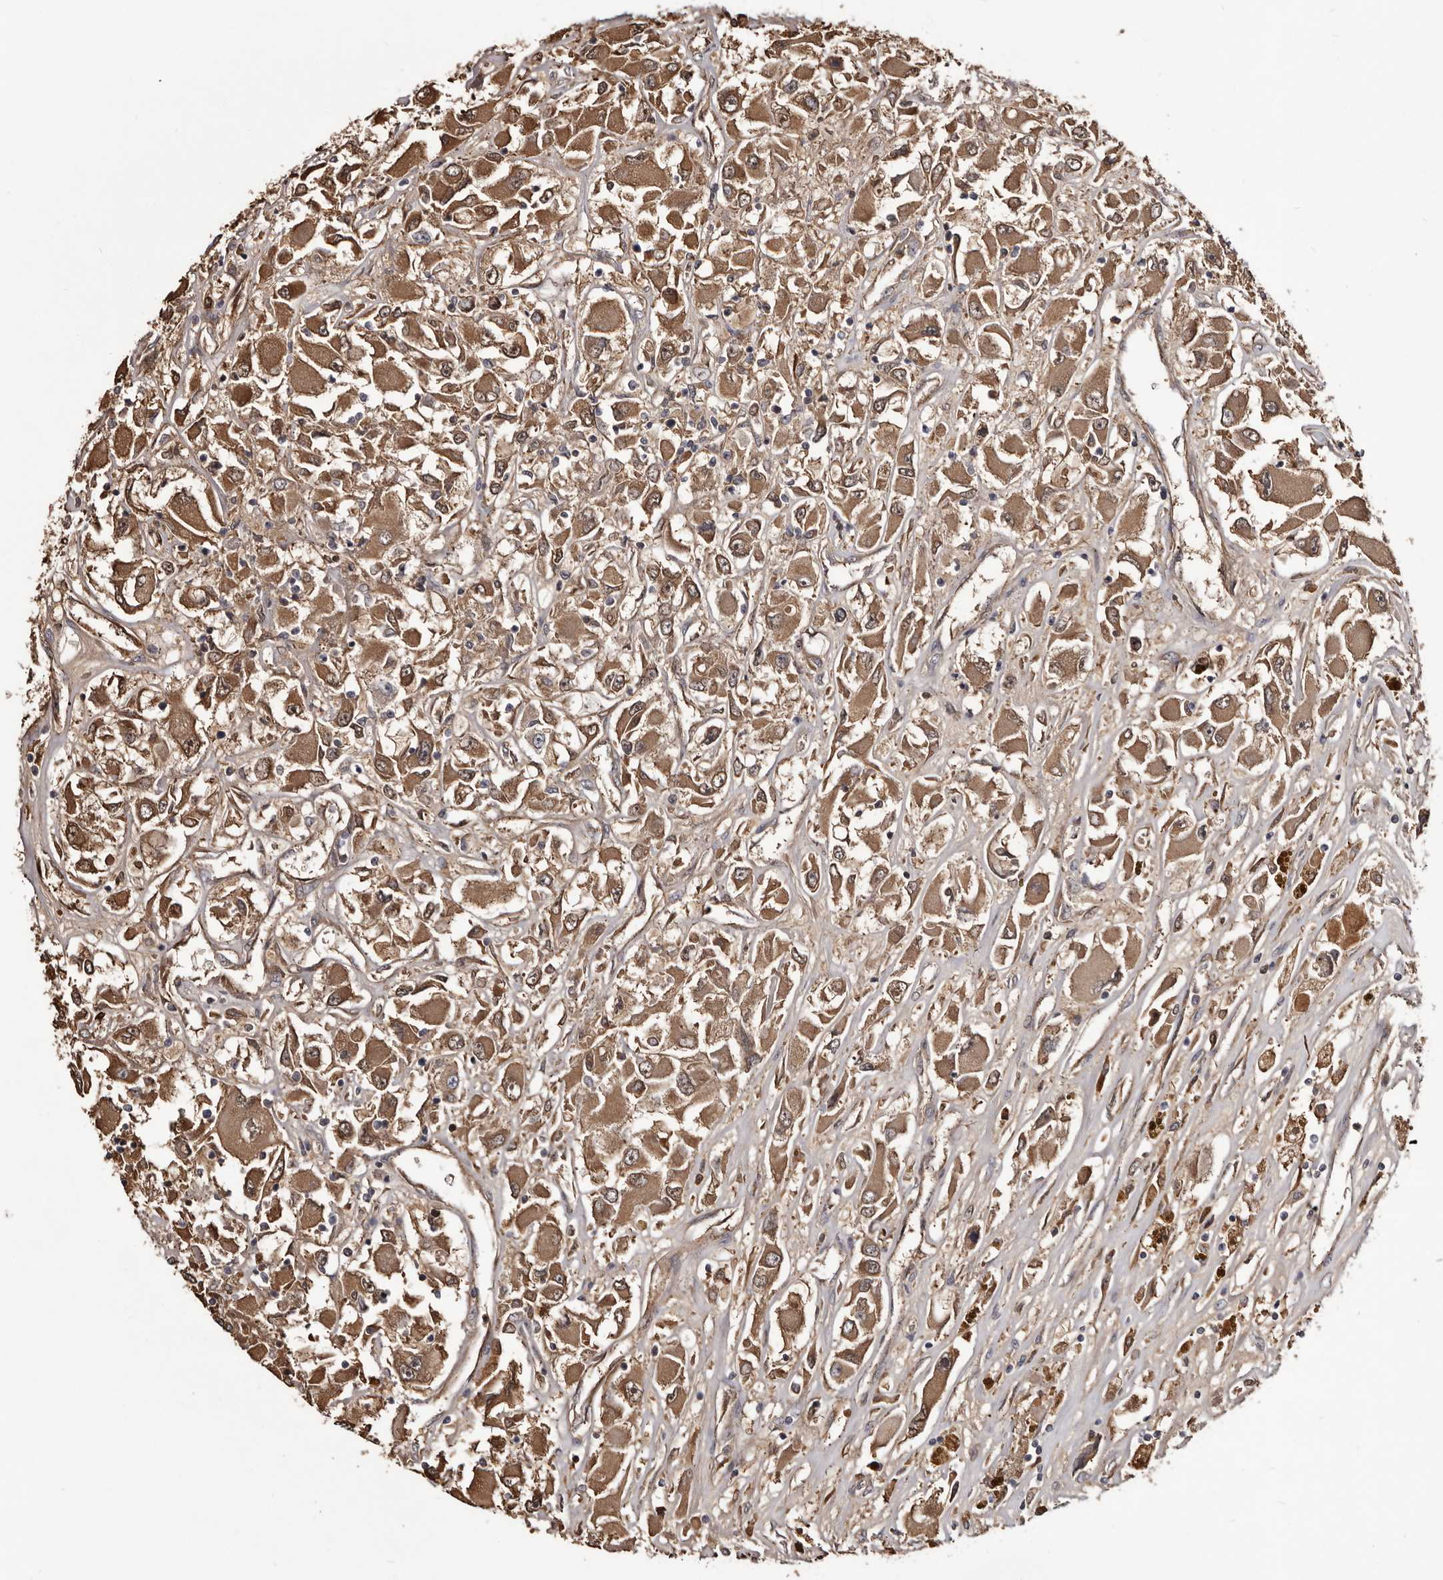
{"staining": {"intensity": "moderate", "quantity": ">75%", "location": "cytoplasmic/membranous"}, "tissue": "renal cancer", "cell_type": "Tumor cells", "image_type": "cancer", "snomed": [{"axis": "morphology", "description": "Adenocarcinoma, NOS"}, {"axis": "topography", "description": "Kidney"}], "caption": "Renal cancer tissue displays moderate cytoplasmic/membranous positivity in about >75% of tumor cells, visualized by immunohistochemistry.", "gene": "CYP1B1", "patient": {"sex": "female", "age": 52}}